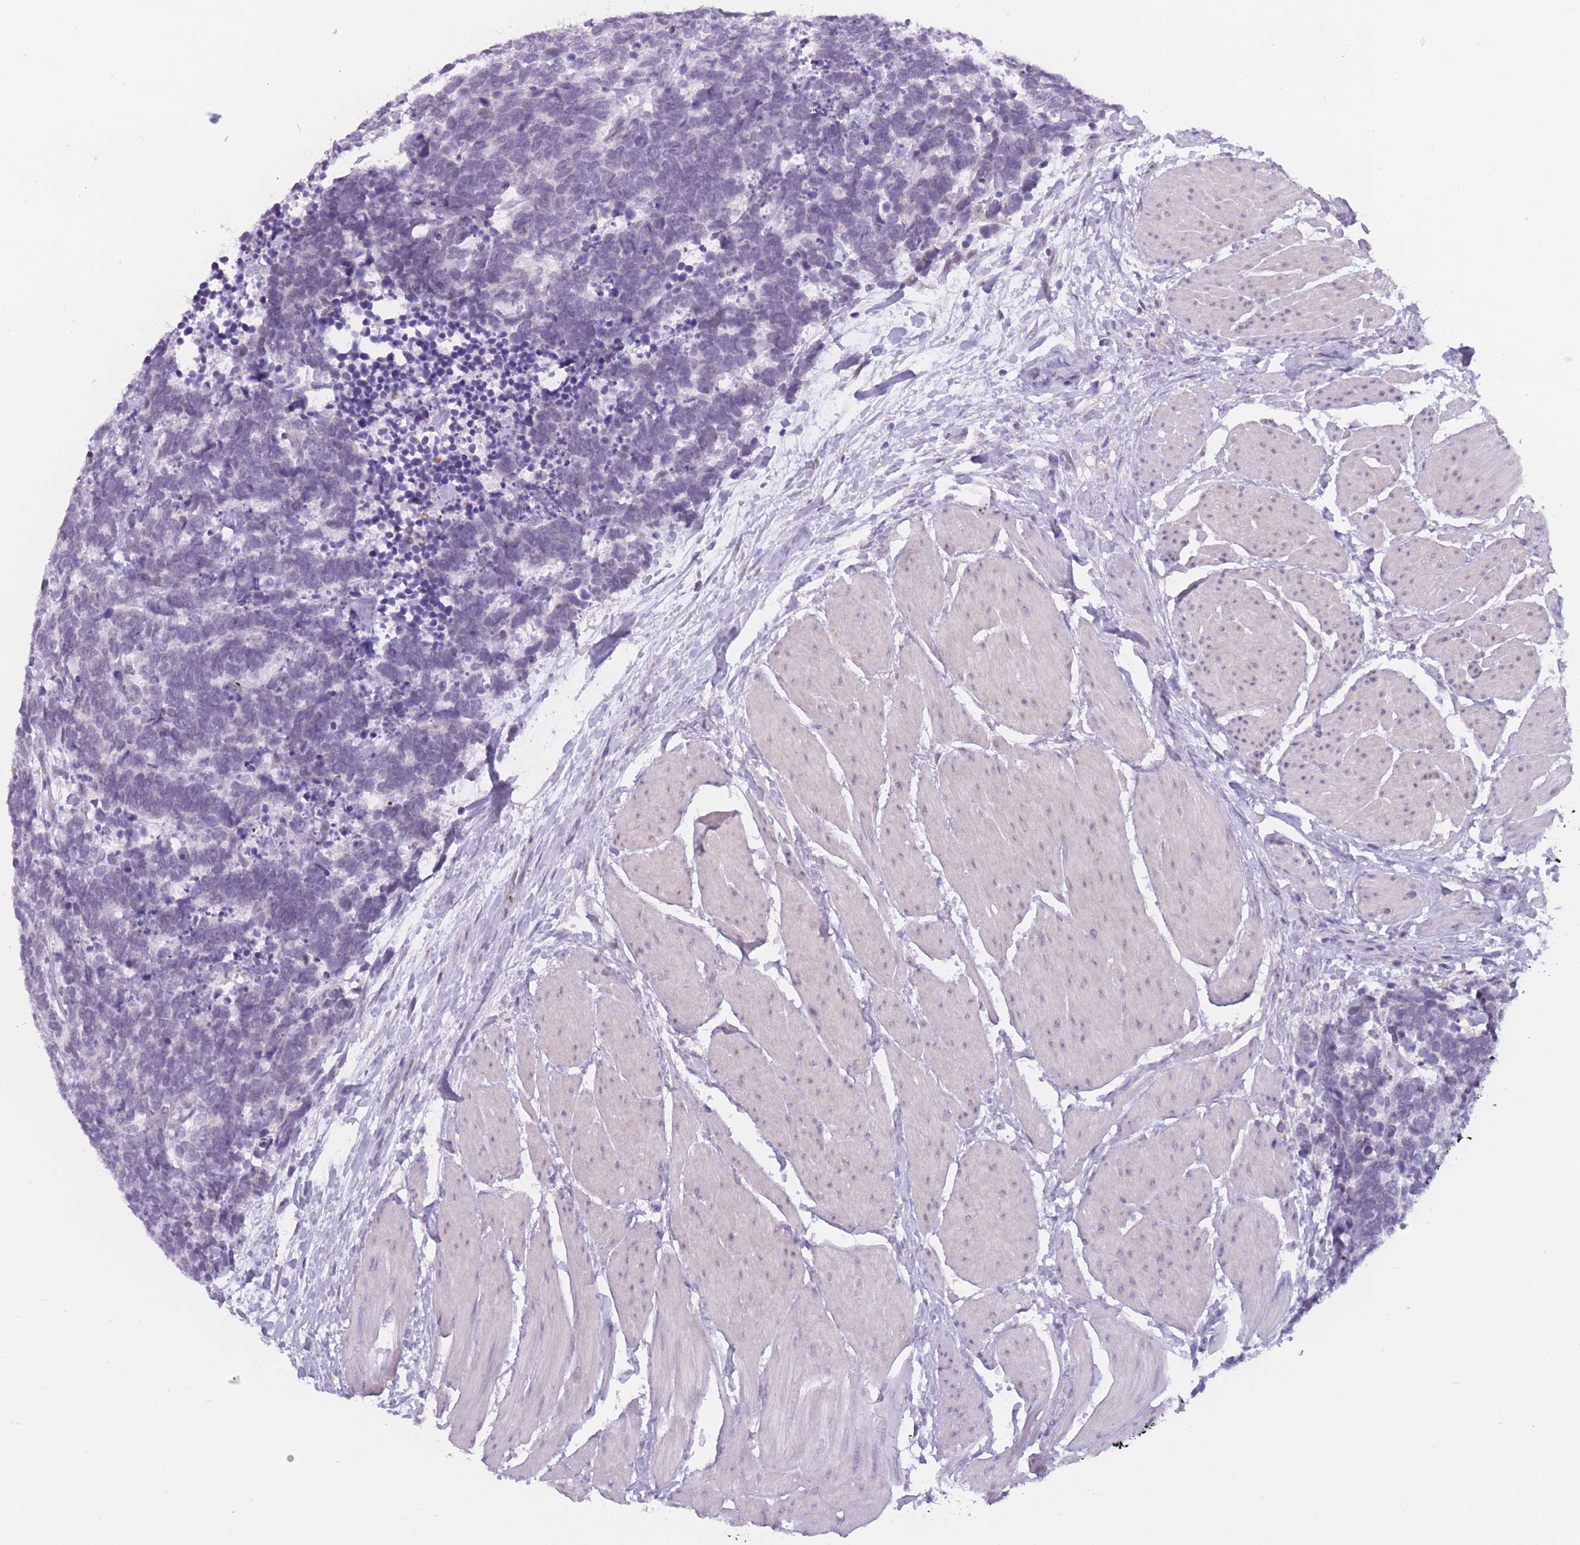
{"staining": {"intensity": "negative", "quantity": "none", "location": "none"}, "tissue": "carcinoid", "cell_type": "Tumor cells", "image_type": "cancer", "snomed": [{"axis": "morphology", "description": "Carcinoma, NOS"}, {"axis": "morphology", "description": "Carcinoid, malignant, NOS"}, {"axis": "topography", "description": "Urinary bladder"}], "caption": "Carcinoid (malignant) was stained to show a protein in brown. There is no significant expression in tumor cells.", "gene": "PODXL", "patient": {"sex": "male", "age": 57}}